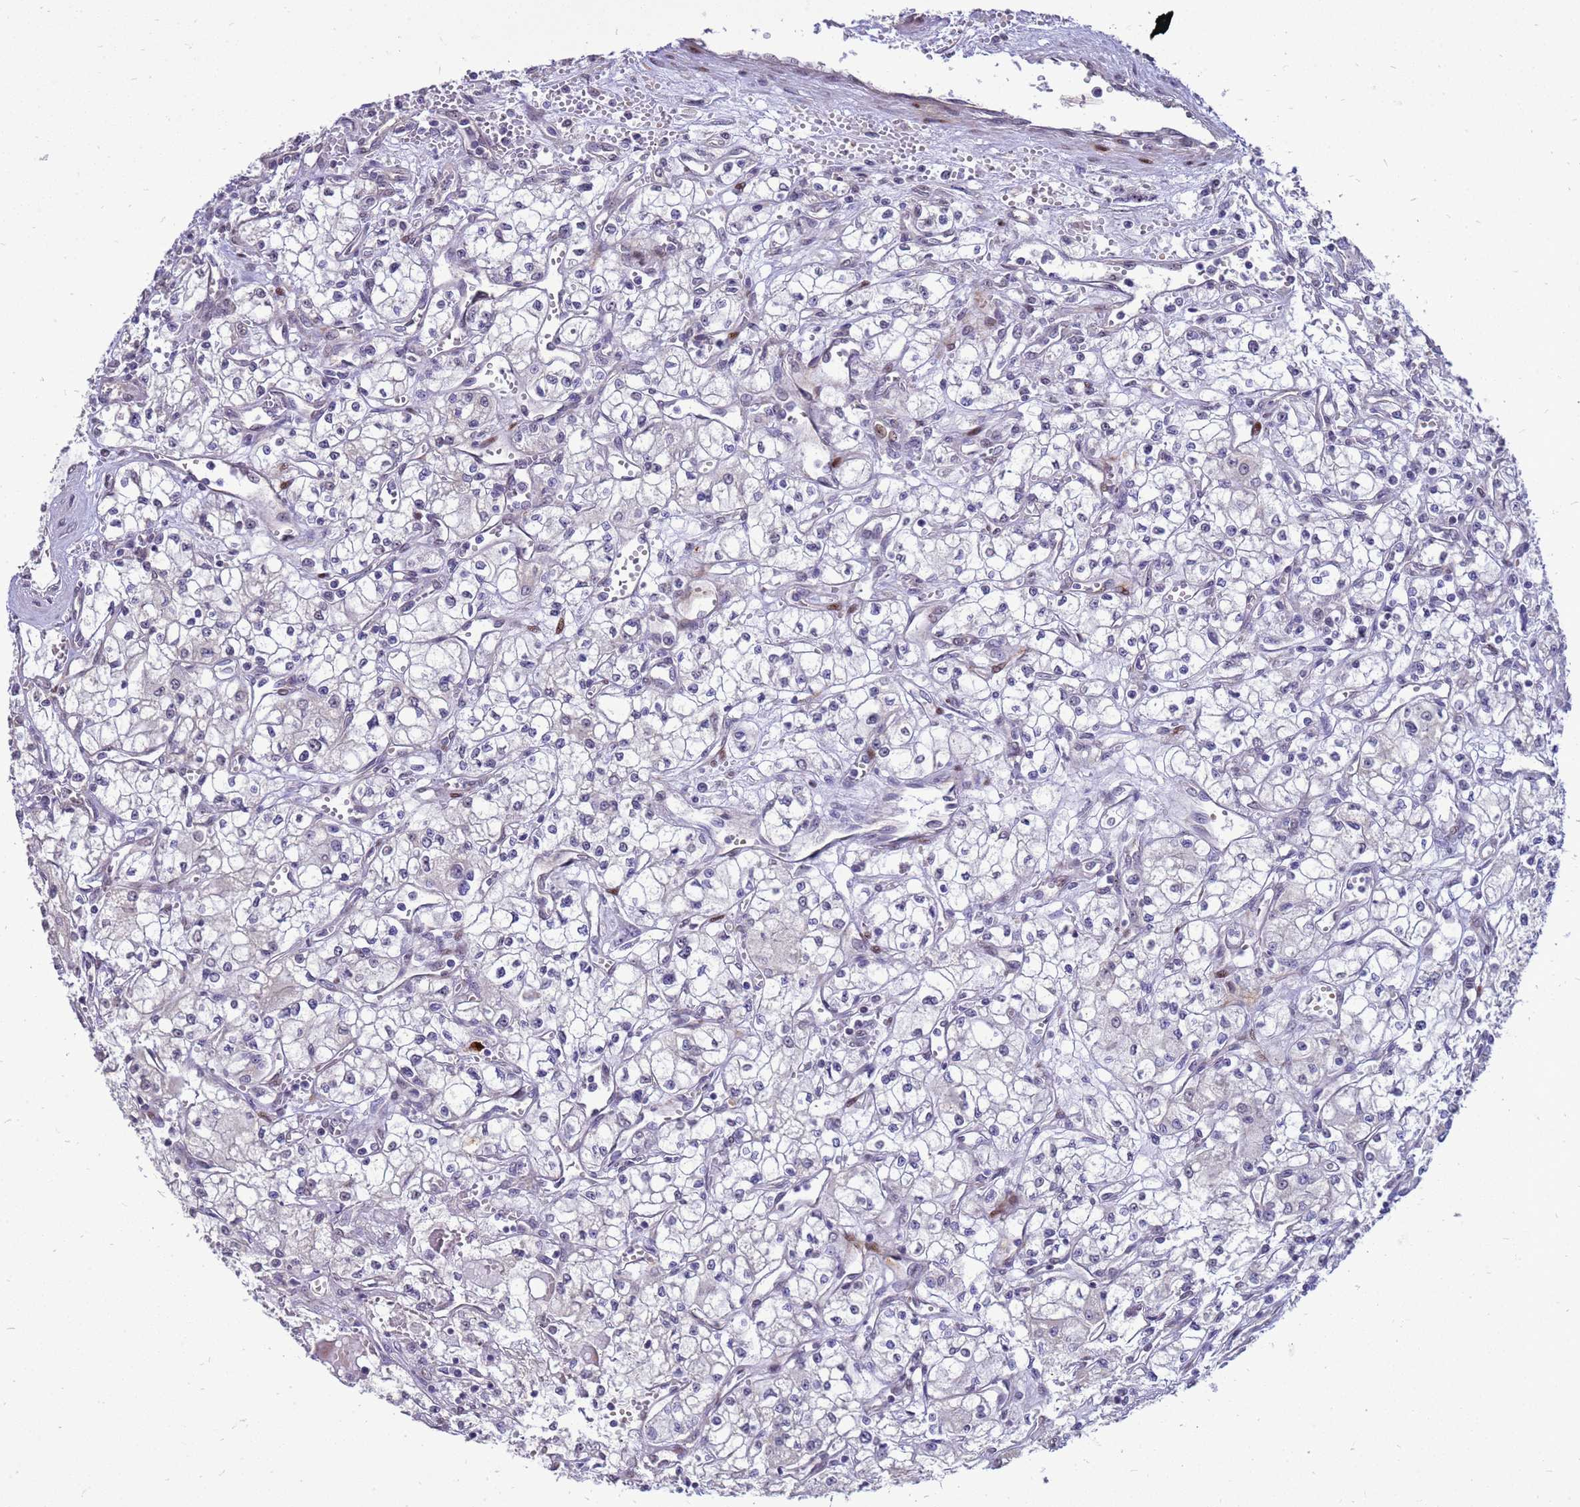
{"staining": {"intensity": "negative", "quantity": "none", "location": "none"}, "tissue": "renal cancer", "cell_type": "Tumor cells", "image_type": "cancer", "snomed": [{"axis": "morphology", "description": "Adenocarcinoma, NOS"}, {"axis": "topography", "description": "Kidney"}], "caption": "Tumor cells are negative for protein expression in human renal cancer.", "gene": "RSPO1", "patient": {"sex": "male", "age": 59}}